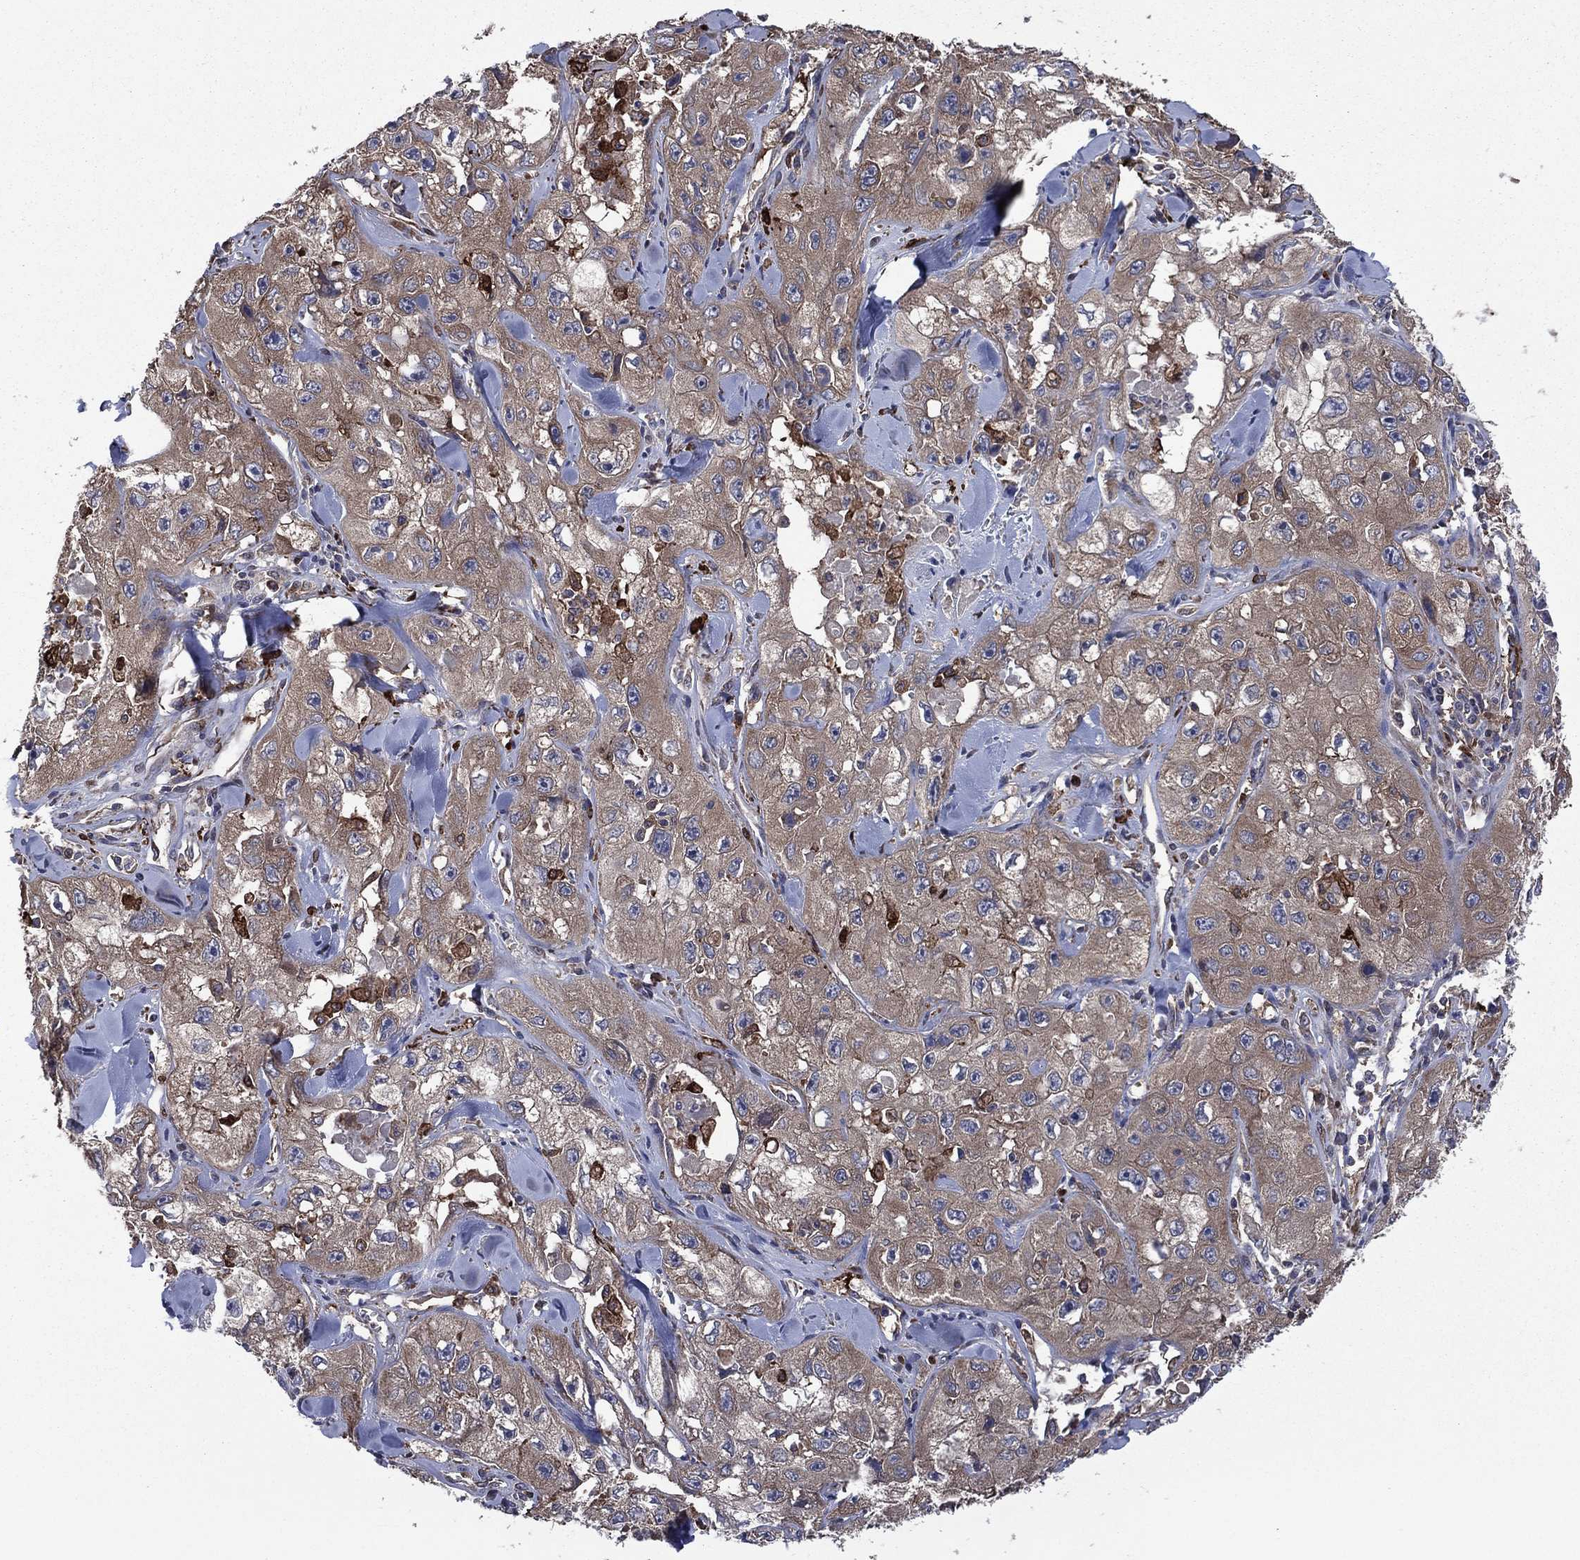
{"staining": {"intensity": "moderate", "quantity": "25%-75%", "location": "cytoplasmic/membranous"}, "tissue": "skin cancer", "cell_type": "Tumor cells", "image_type": "cancer", "snomed": [{"axis": "morphology", "description": "Squamous cell carcinoma, NOS"}, {"axis": "topography", "description": "Skin"}, {"axis": "topography", "description": "Subcutis"}], "caption": "Human skin squamous cell carcinoma stained with a protein marker demonstrates moderate staining in tumor cells.", "gene": "C2orf76", "patient": {"sex": "male", "age": 73}}